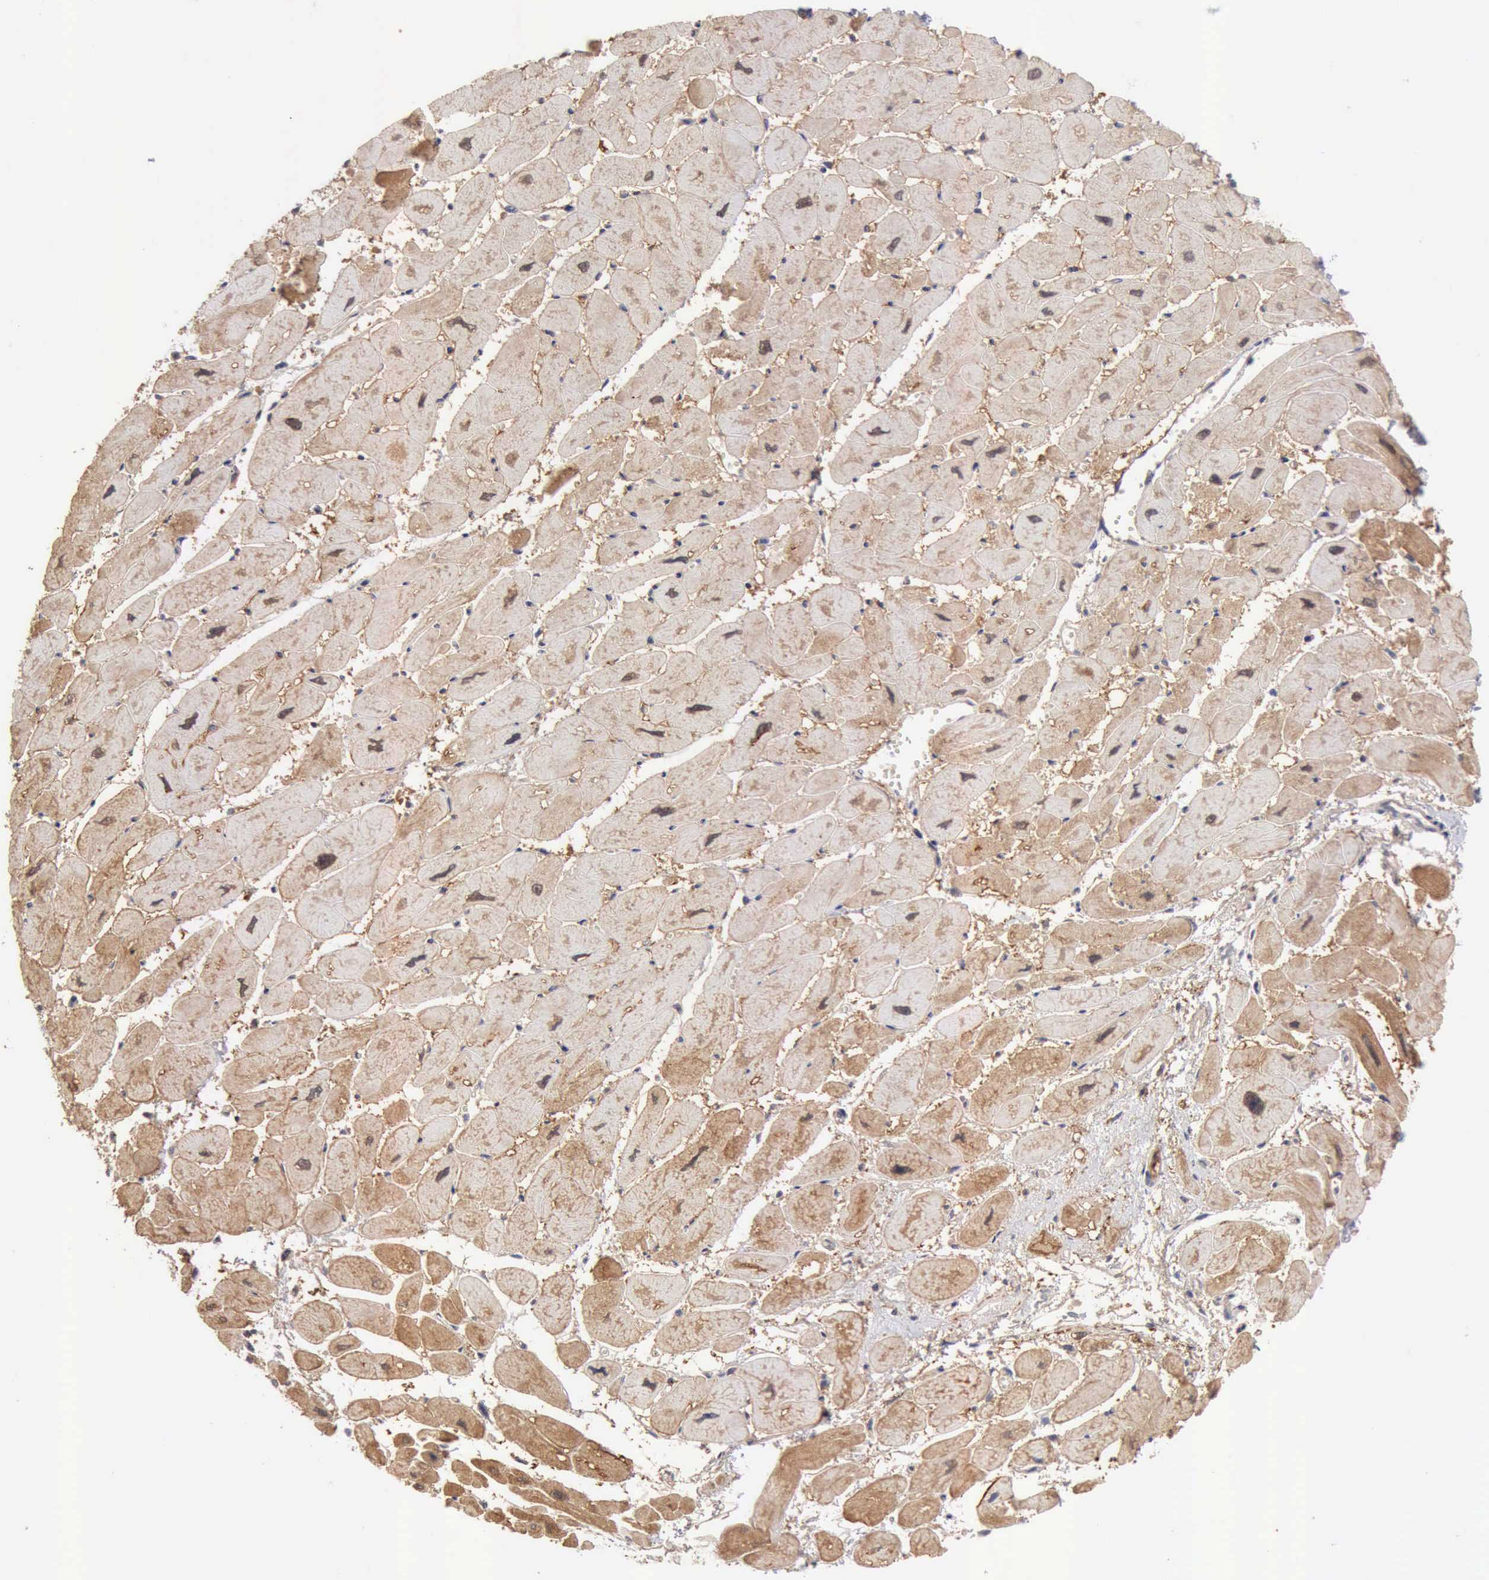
{"staining": {"intensity": "moderate", "quantity": ">75%", "location": "cytoplasmic/membranous,nuclear"}, "tissue": "heart muscle", "cell_type": "Cardiomyocytes", "image_type": "normal", "snomed": [{"axis": "morphology", "description": "Normal tissue, NOS"}, {"axis": "topography", "description": "Heart"}], "caption": "DAB immunohistochemical staining of normal human heart muscle exhibits moderate cytoplasmic/membranous,nuclear protein staining in approximately >75% of cardiomyocytes. The staining is performed using DAB (3,3'-diaminobenzidine) brown chromogen to label protein expression. The nuclei are counter-stained blue using hematoxylin.", "gene": "PTGR2", "patient": {"sex": "female", "age": 54}}